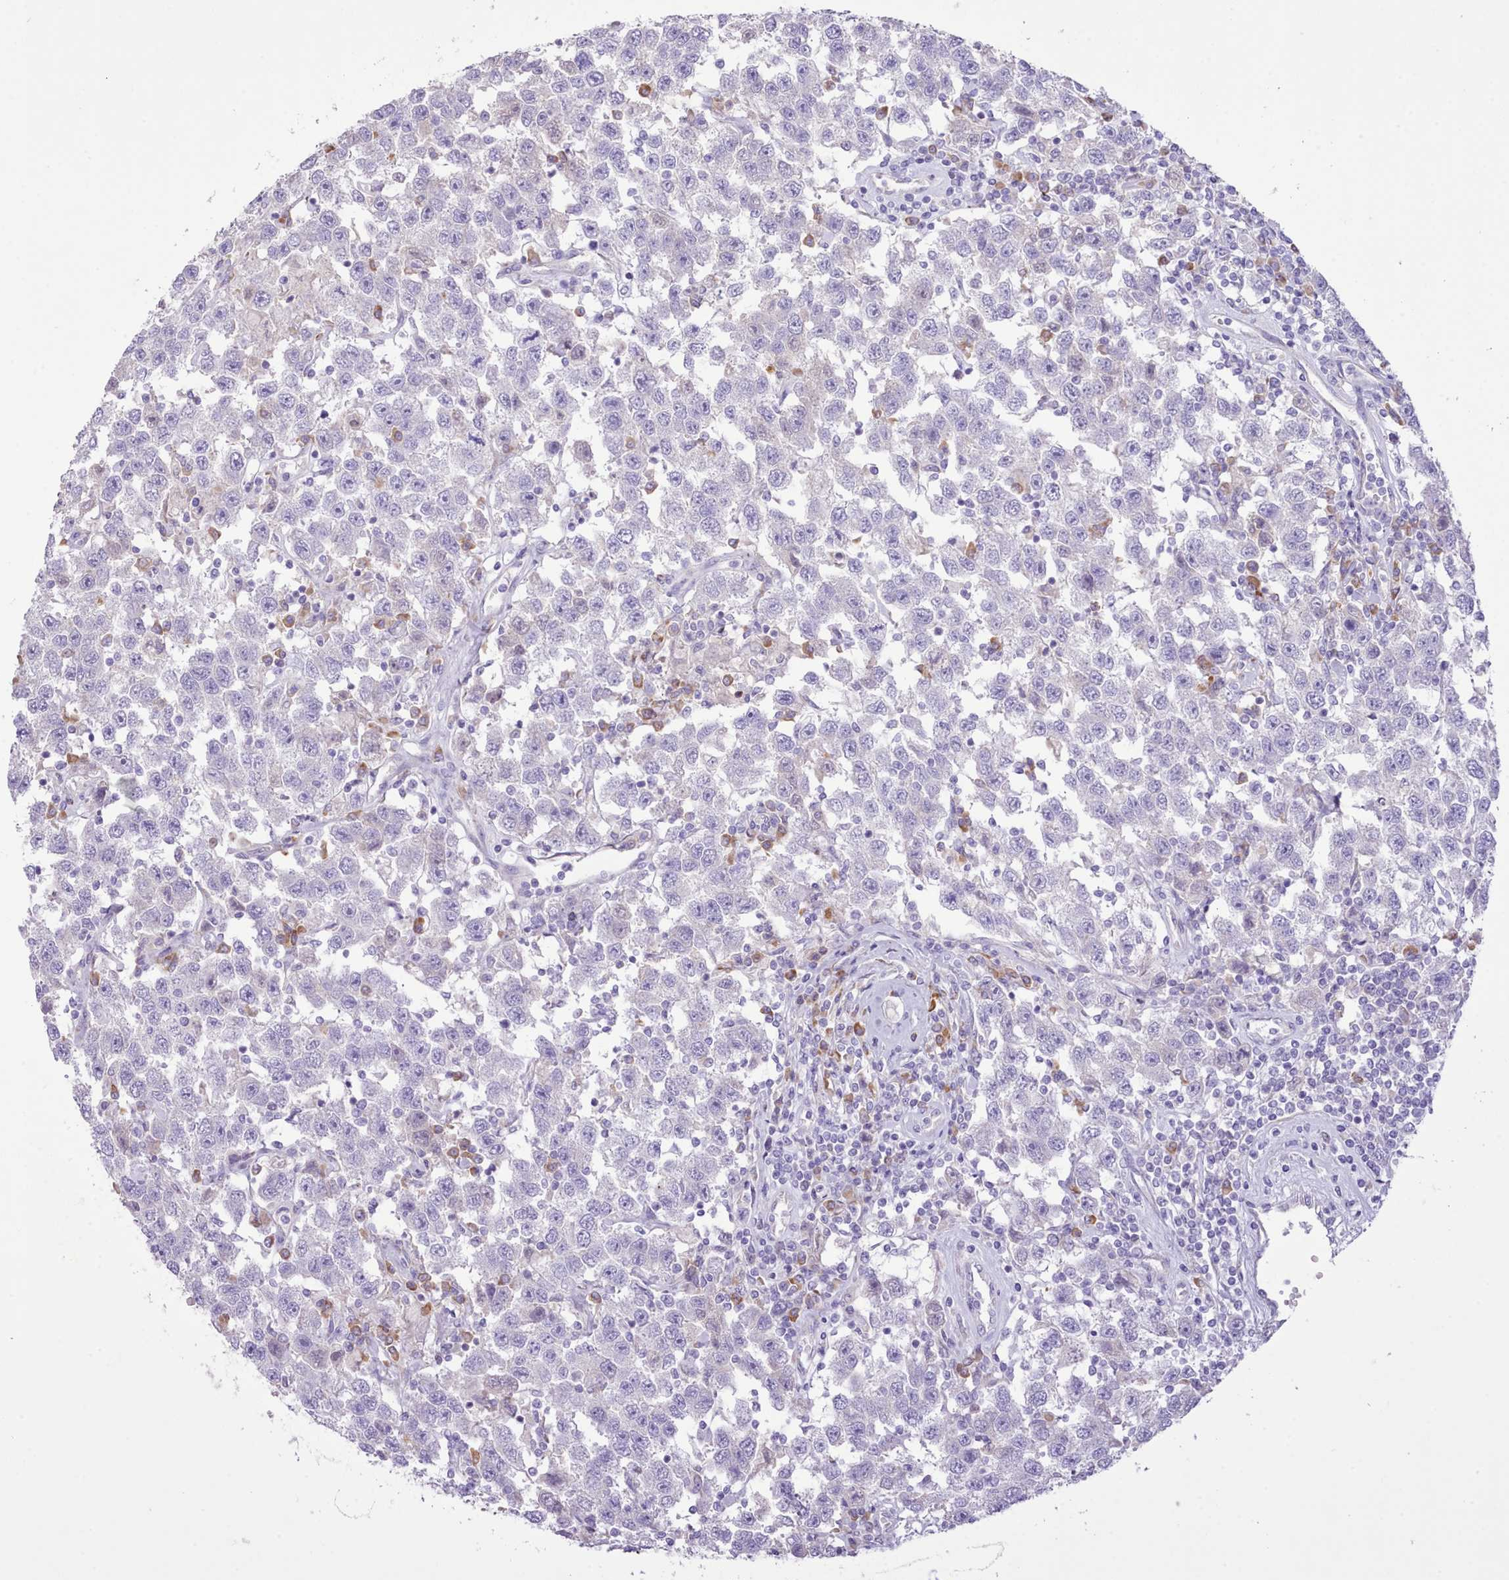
{"staining": {"intensity": "negative", "quantity": "none", "location": "none"}, "tissue": "testis cancer", "cell_type": "Tumor cells", "image_type": "cancer", "snomed": [{"axis": "morphology", "description": "Seminoma, NOS"}, {"axis": "topography", "description": "Testis"}], "caption": "An immunohistochemistry micrograph of seminoma (testis) is shown. There is no staining in tumor cells of seminoma (testis). Nuclei are stained in blue.", "gene": "CCL1", "patient": {"sex": "male", "age": 41}}